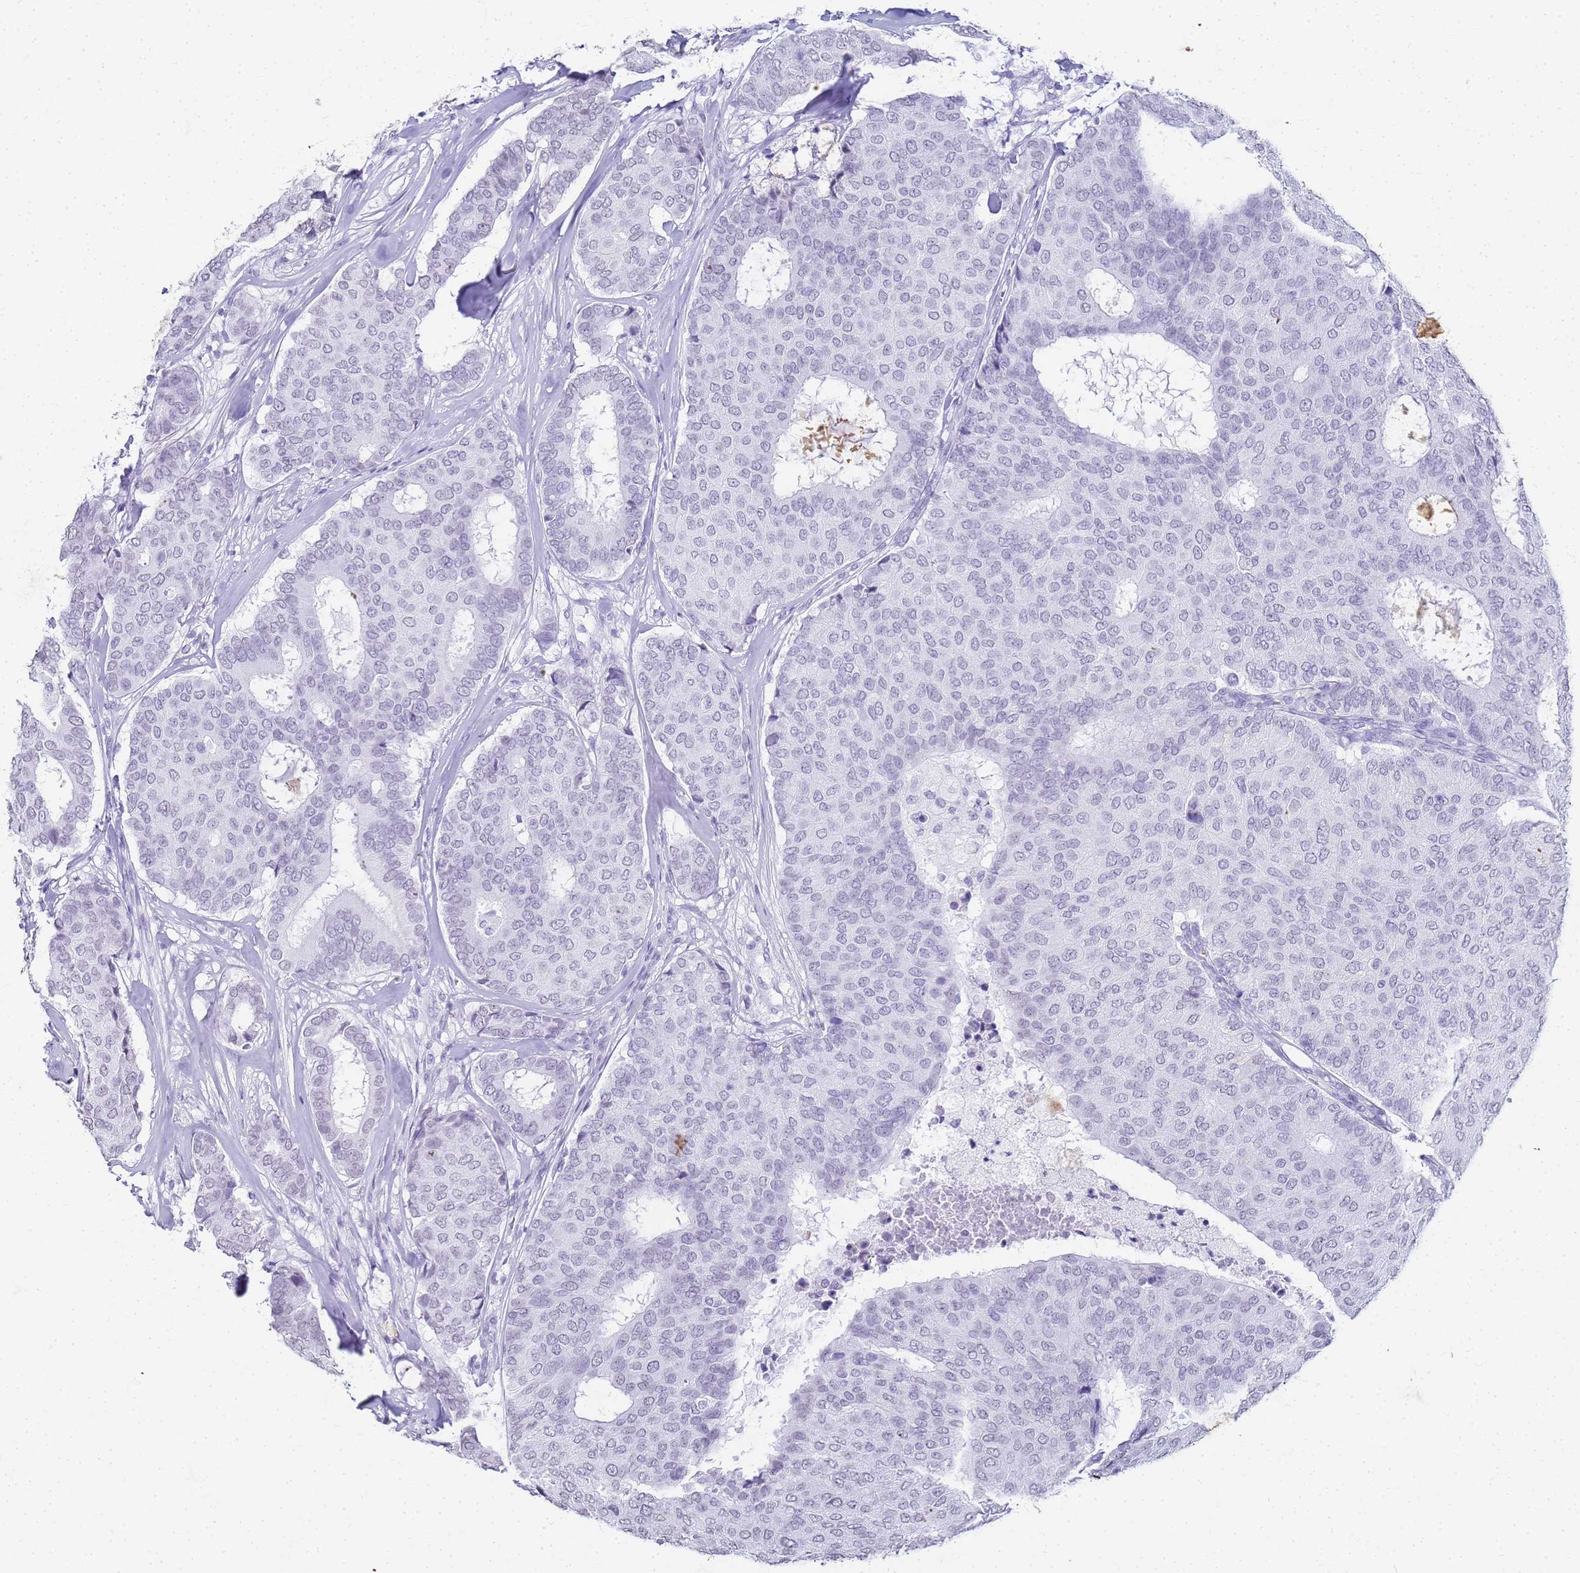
{"staining": {"intensity": "negative", "quantity": "none", "location": "none"}, "tissue": "breast cancer", "cell_type": "Tumor cells", "image_type": "cancer", "snomed": [{"axis": "morphology", "description": "Duct carcinoma"}, {"axis": "topography", "description": "Breast"}], "caption": "Histopathology image shows no protein expression in tumor cells of breast cancer tissue.", "gene": "SLC7A9", "patient": {"sex": "female", "age": 75}}